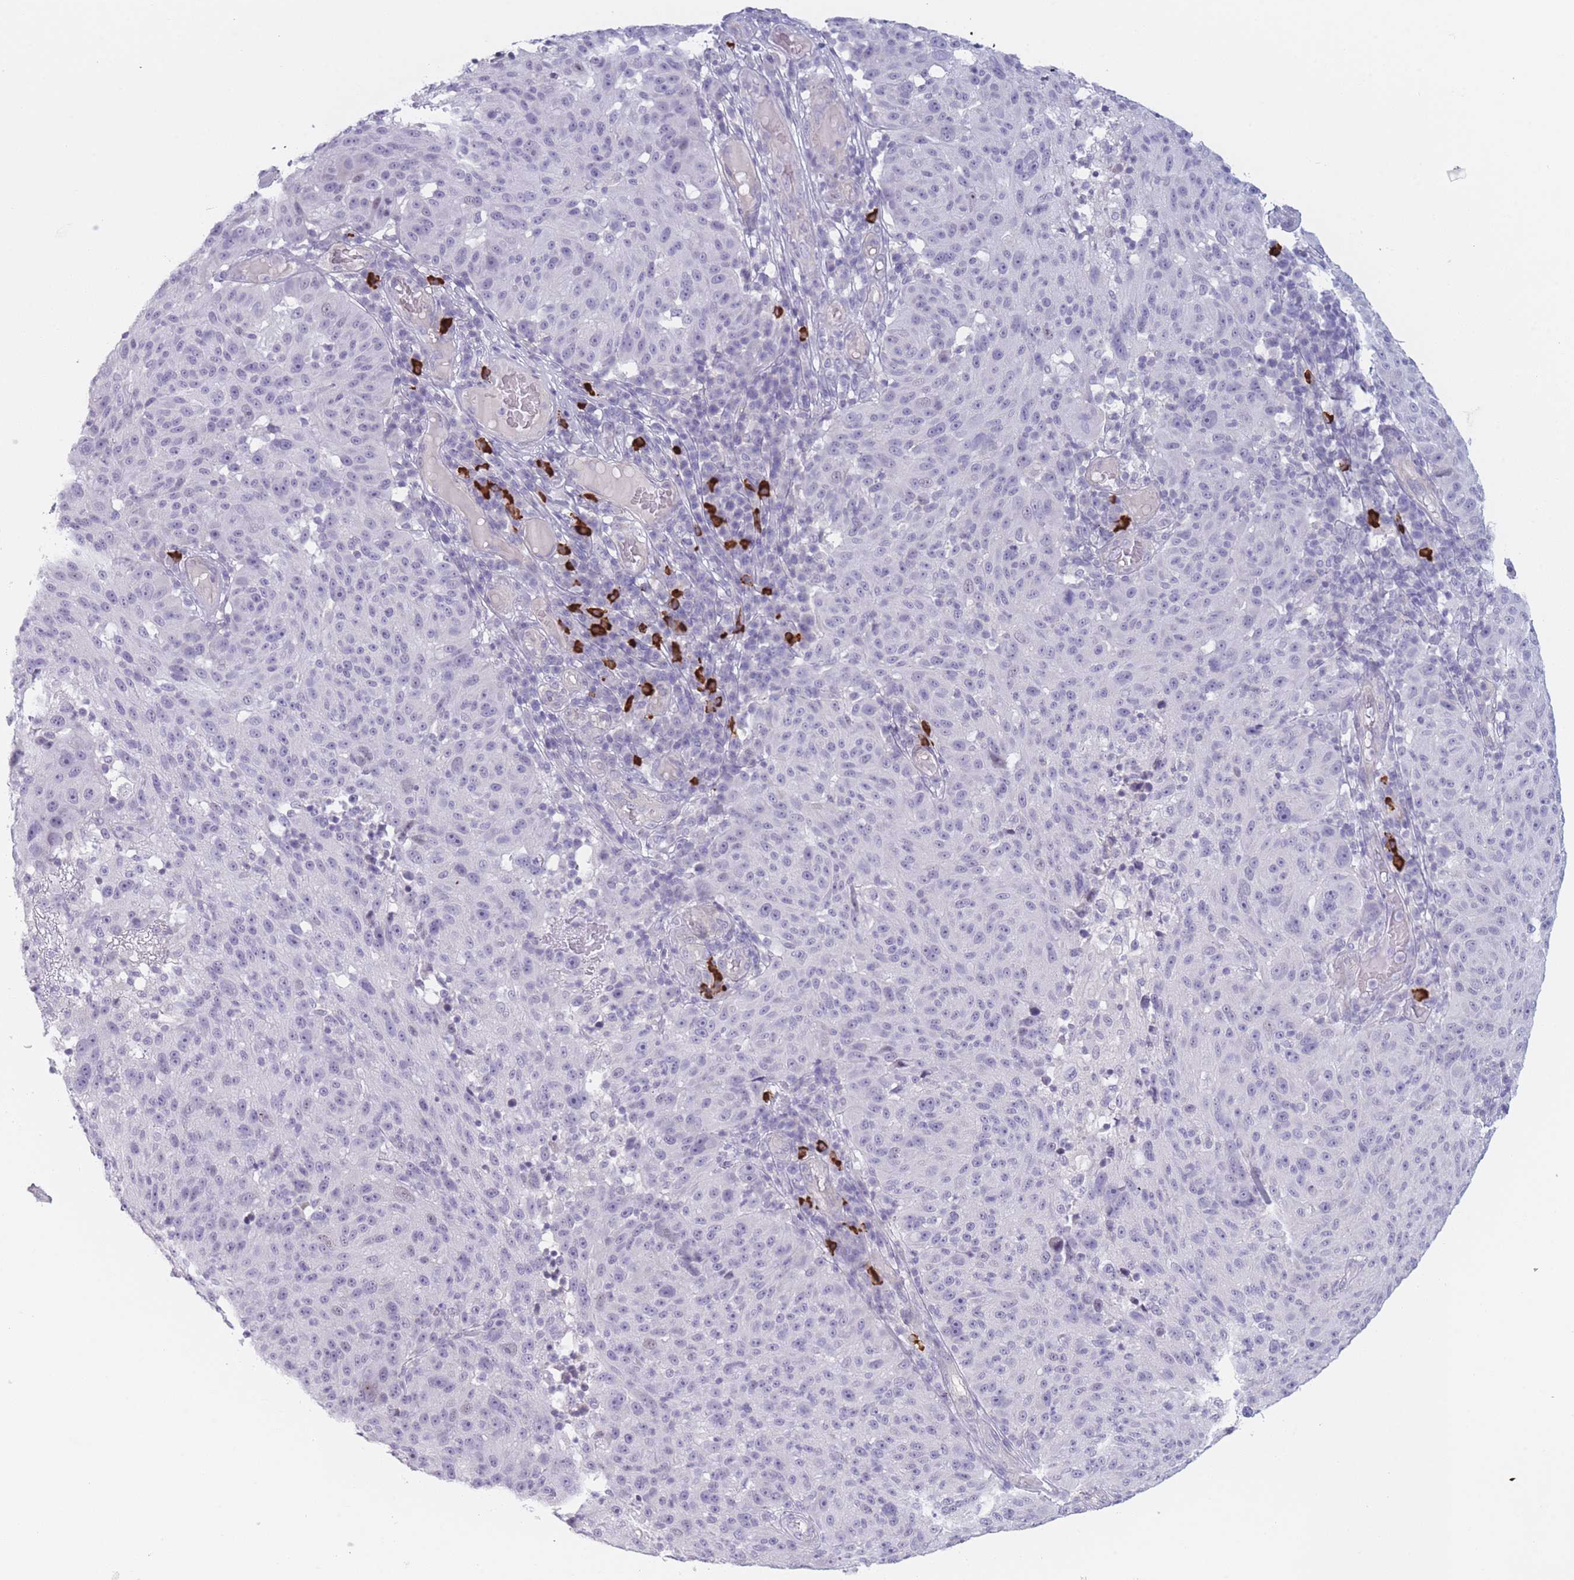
{"staining": {"intensity": "negative", "quantity": "none", "location": "none"}, "tissue": "melanoma", "cell_type": "Tumor cells", "image_type": "cancer", "snomed": [{"axis": "morphology", "description": "Malignant melanoma, NOS"}, {"axis": "topography", "description": "Skin"}], "caption": "Immunohistochemistry (IHC) of melanoma demonstrates no positivity in tumor cells.", "gene": "PLEKHG2", "patient": {"sex": "male", "age": 53}}